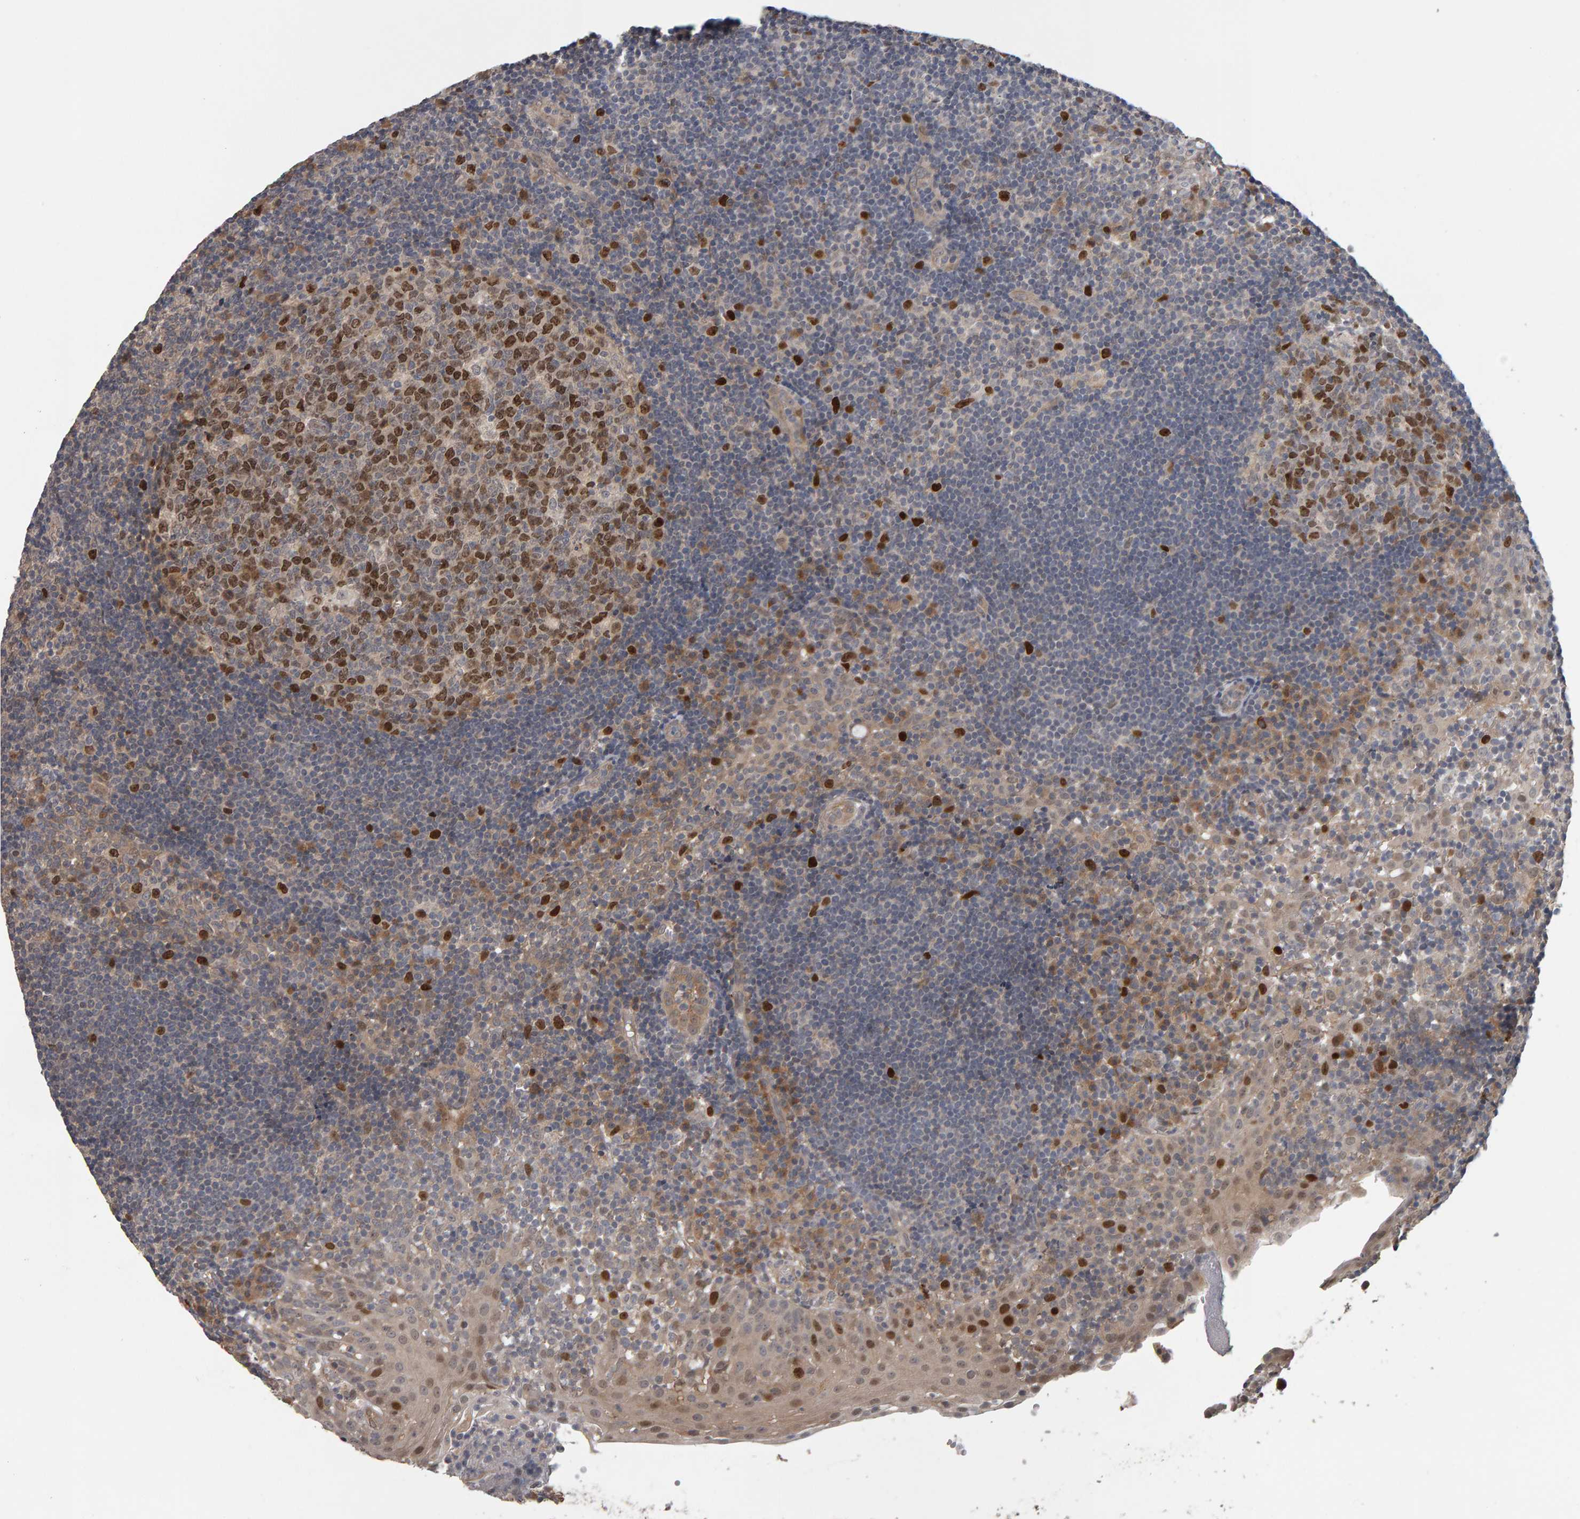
{"staining": {"intensity": "strong", "quantity": ">75%", "location": "nuclear"}, "tissue": "tonsil", "cell_type": "Germinal center cells", "image_type": "normal", "snomed": [{"axis": "morphology", "description": "Normal tissue, NOS"}, {"axis": "topography", "description": "Tonsil"}], "caption": "Tonsil stained with DAB (3,3'-diaminobenzidine) immunohistochemistry demonstrates high levels of strong nuclear positivity in approximately >75% of germinal center cells.", "gene": "CDCA5", "patient": {"sex": "female", "age": 40}}